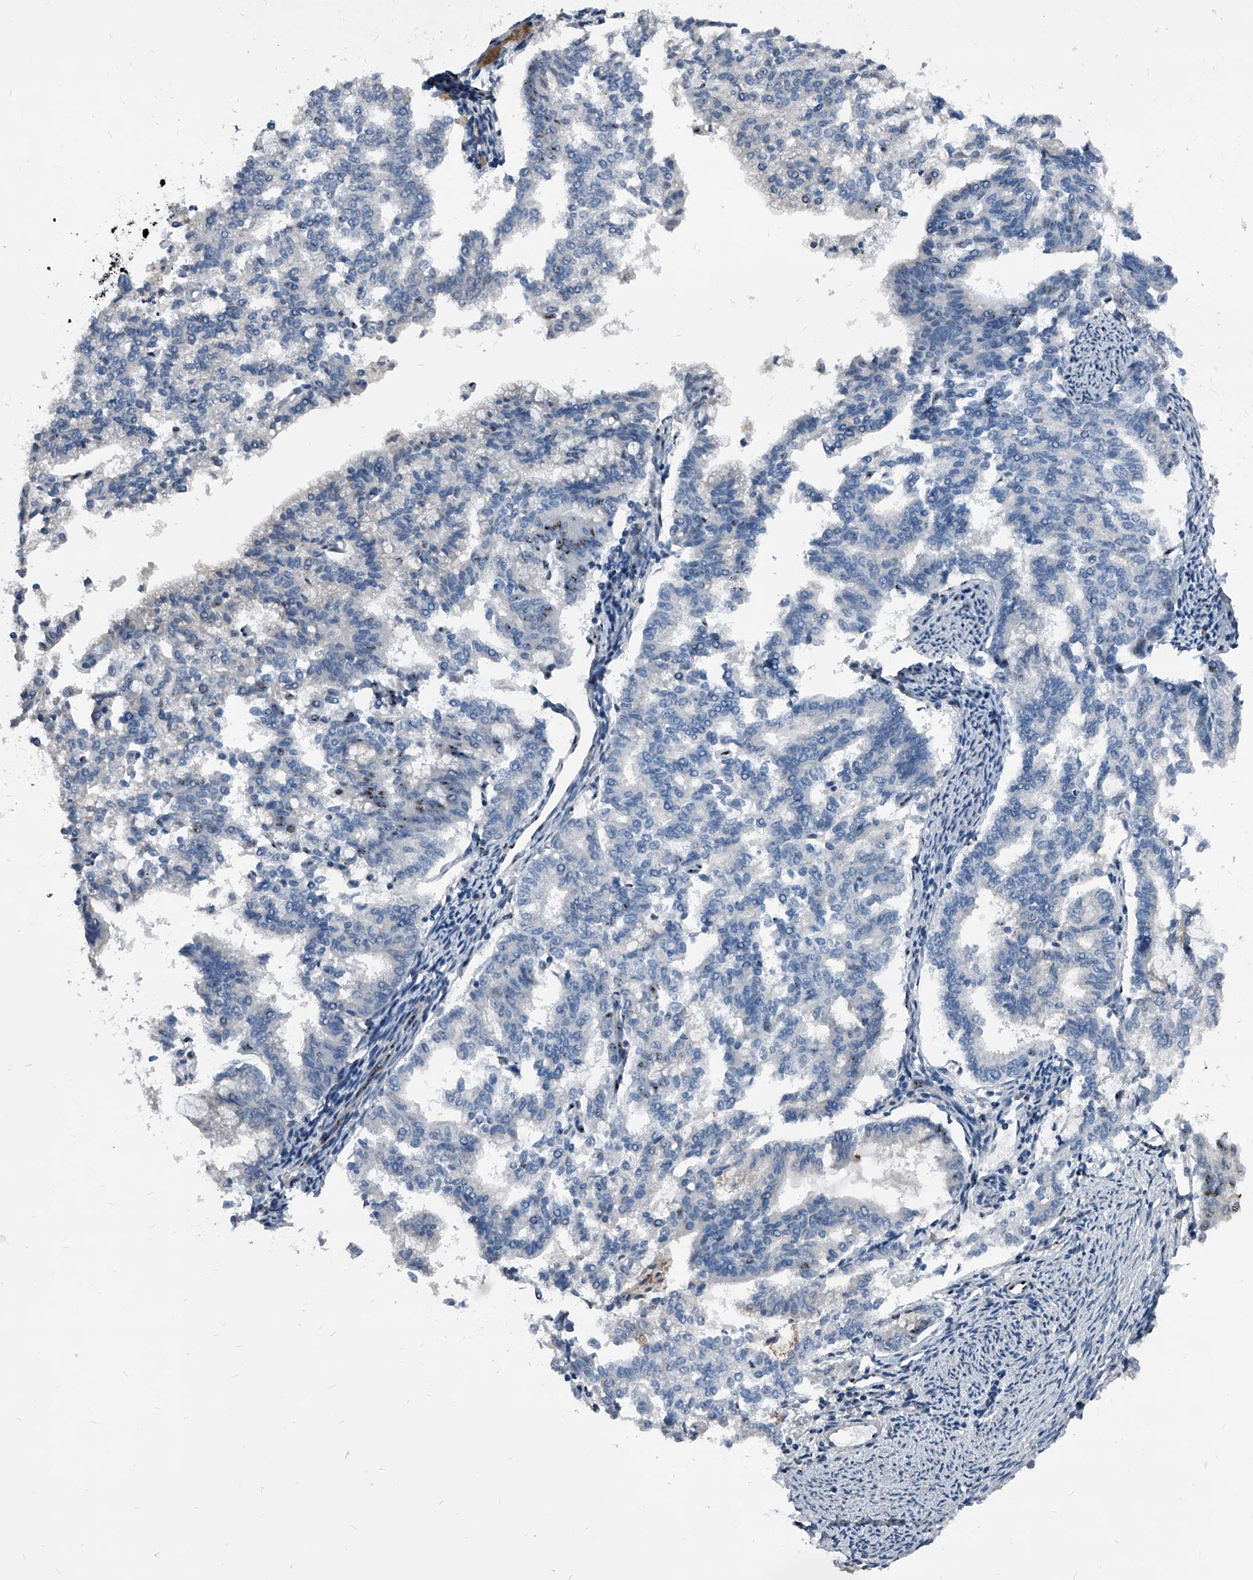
{"staining": {"intensity": "negative", "quantity": "none", "location": "none"}, "tissue": "endometrial cancer", "cell_type": "Tumor cells", "image_type": "cancer", "snomed": [{"axis": "morphology", "description": "Adenocarcinoma, NOS"}, {"axis": "topography", "description": "Endometrium"}], "caption": "DAB immunohistochemical staining of adenocarcinoma (endometrial) demonstrates no significant staining in tumor cells.", "gene": "MEN1", "patient": {"sex": "female", "age": 79}}